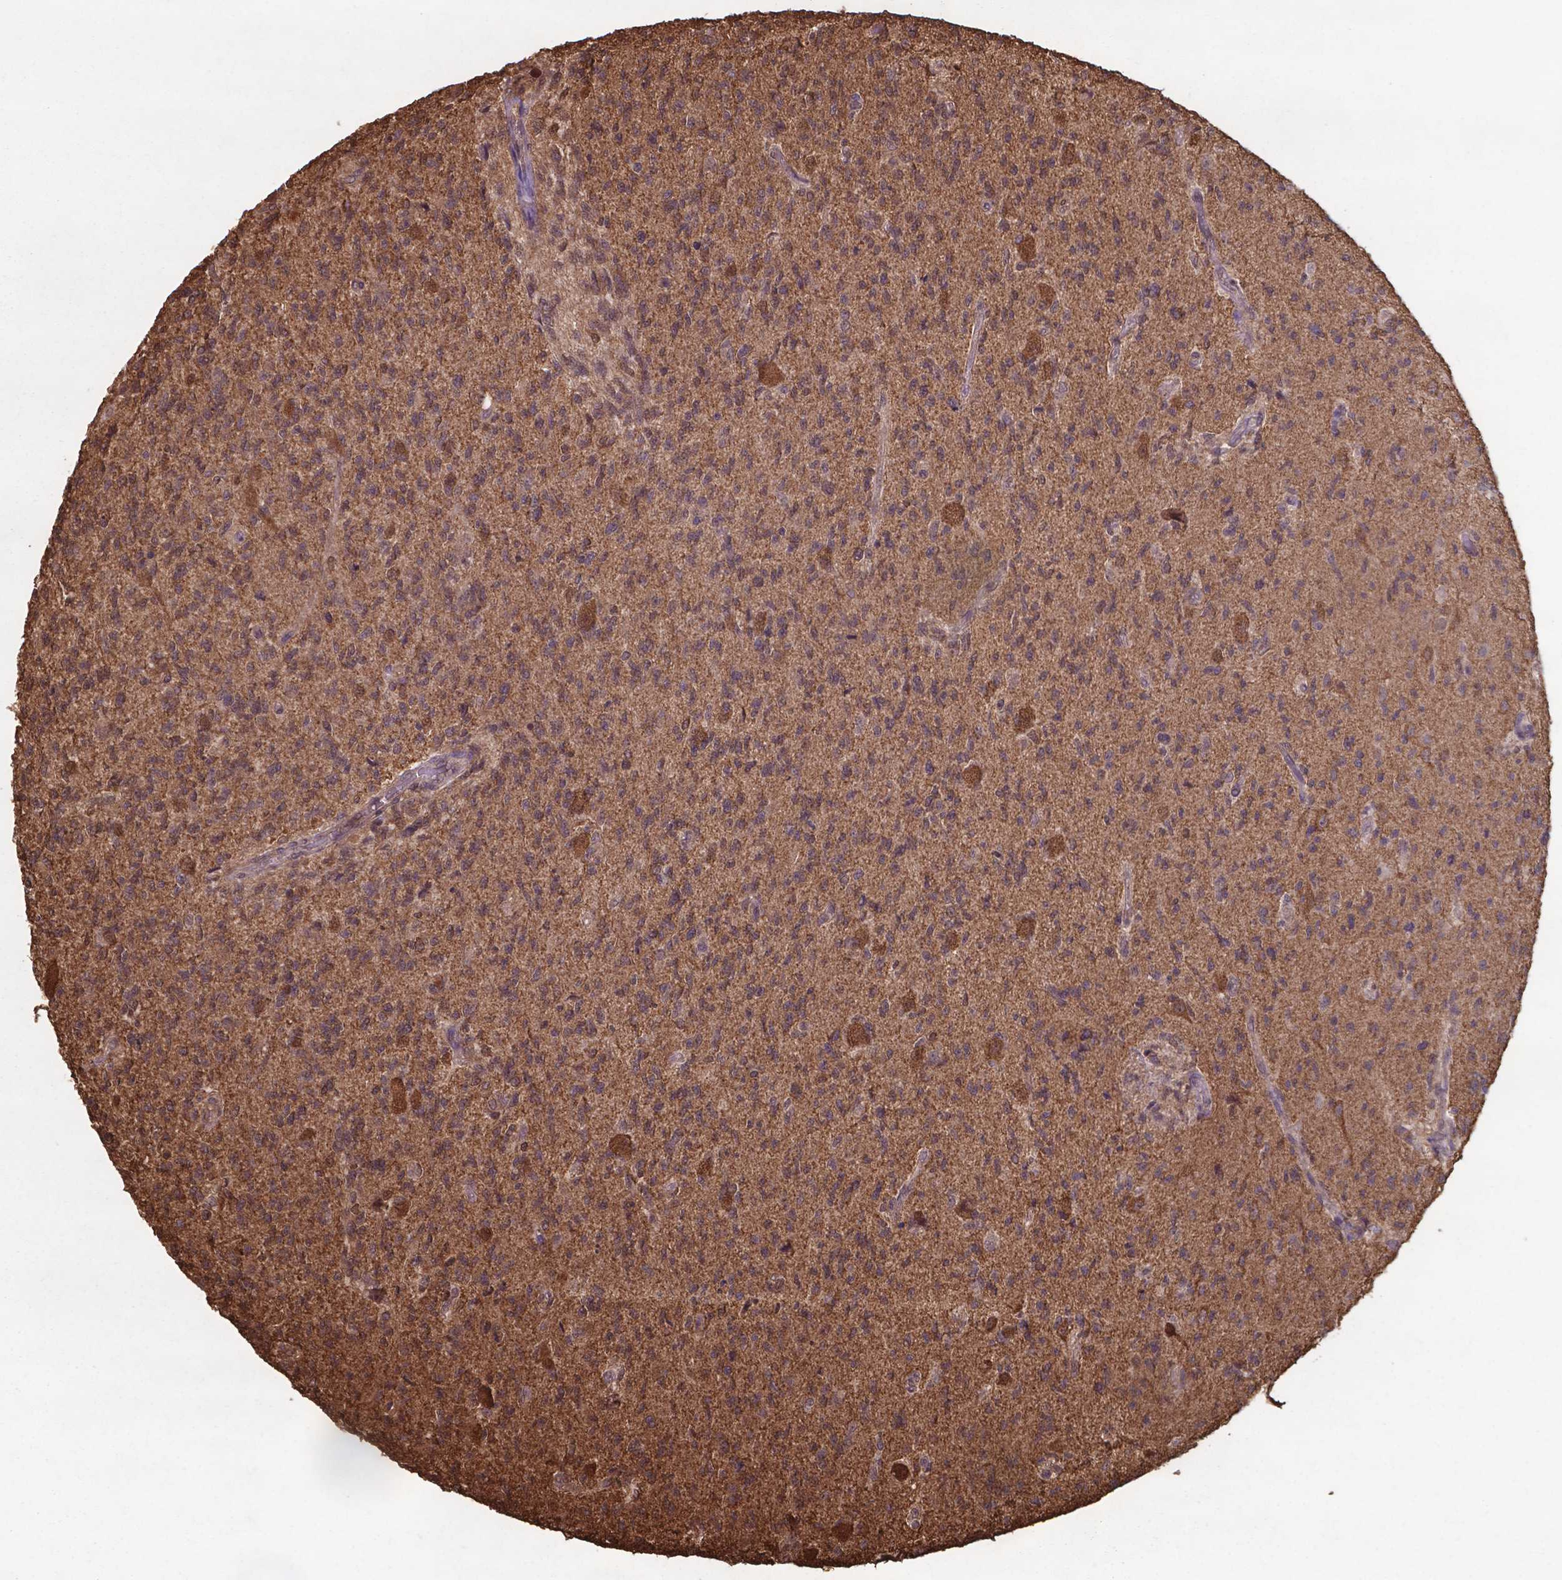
{"staining": {"intensity": "moderate", "quantity": ">75%", "location": "cytoplasmic/membranous,nuclear"}, "tissue": "glioma", "cell_type": "Tumor cells", "image_type": "cancer", "snomed": [{"axis": "morphology", "description": "Glioma, malignant, High grade"}, {"axis": "topography", "description": "Brain"}], "caption": "DAB immunohistochemical staining of human malignant high-grade glioma demonstrates moderate cytoplasmic/membranous and nuclear protein positivity in approximately >75% of tumor cells.", "gene": "CHP2", "patient": {"sex": "male", "age": 56}}